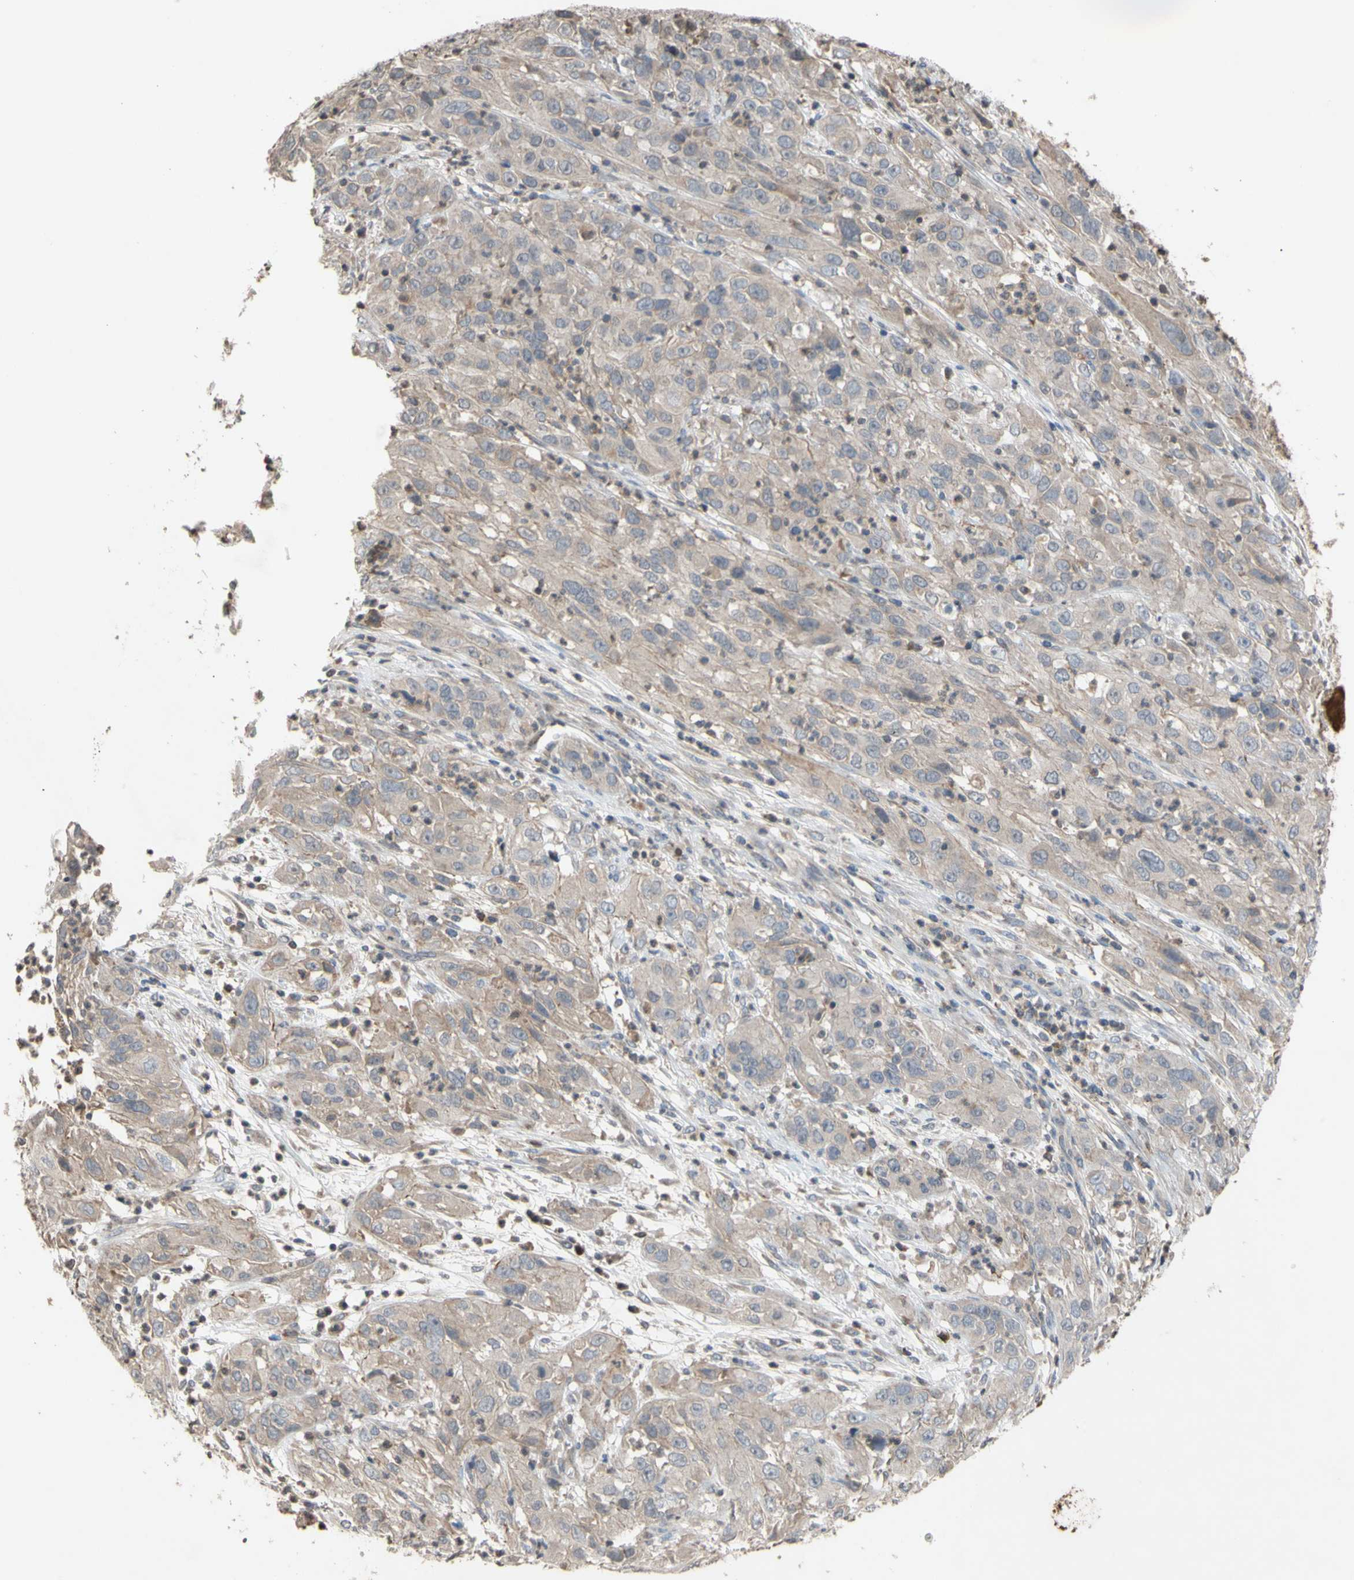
{"staining": {"intensity": "weak", "quantity": "25%-75%", "location": "cytoplasmic/membranous"}, "tissue": "cervical cancer", "cell_type": "Tumor cells", "image_type": "cancer", "snomed": [{"axis": "morphology", "description": "Squamous cell carcinoma, NOS"}, {"axis": "topography", "description": "Cervix"}], "caption": "This is an image of IHC staining of cervical cancer, which shows weak positivity in the cytoplasmic/membranous of tumor cells.", "gene": "NECTIN3", "patient": {"sex": "female", "age": 32}}